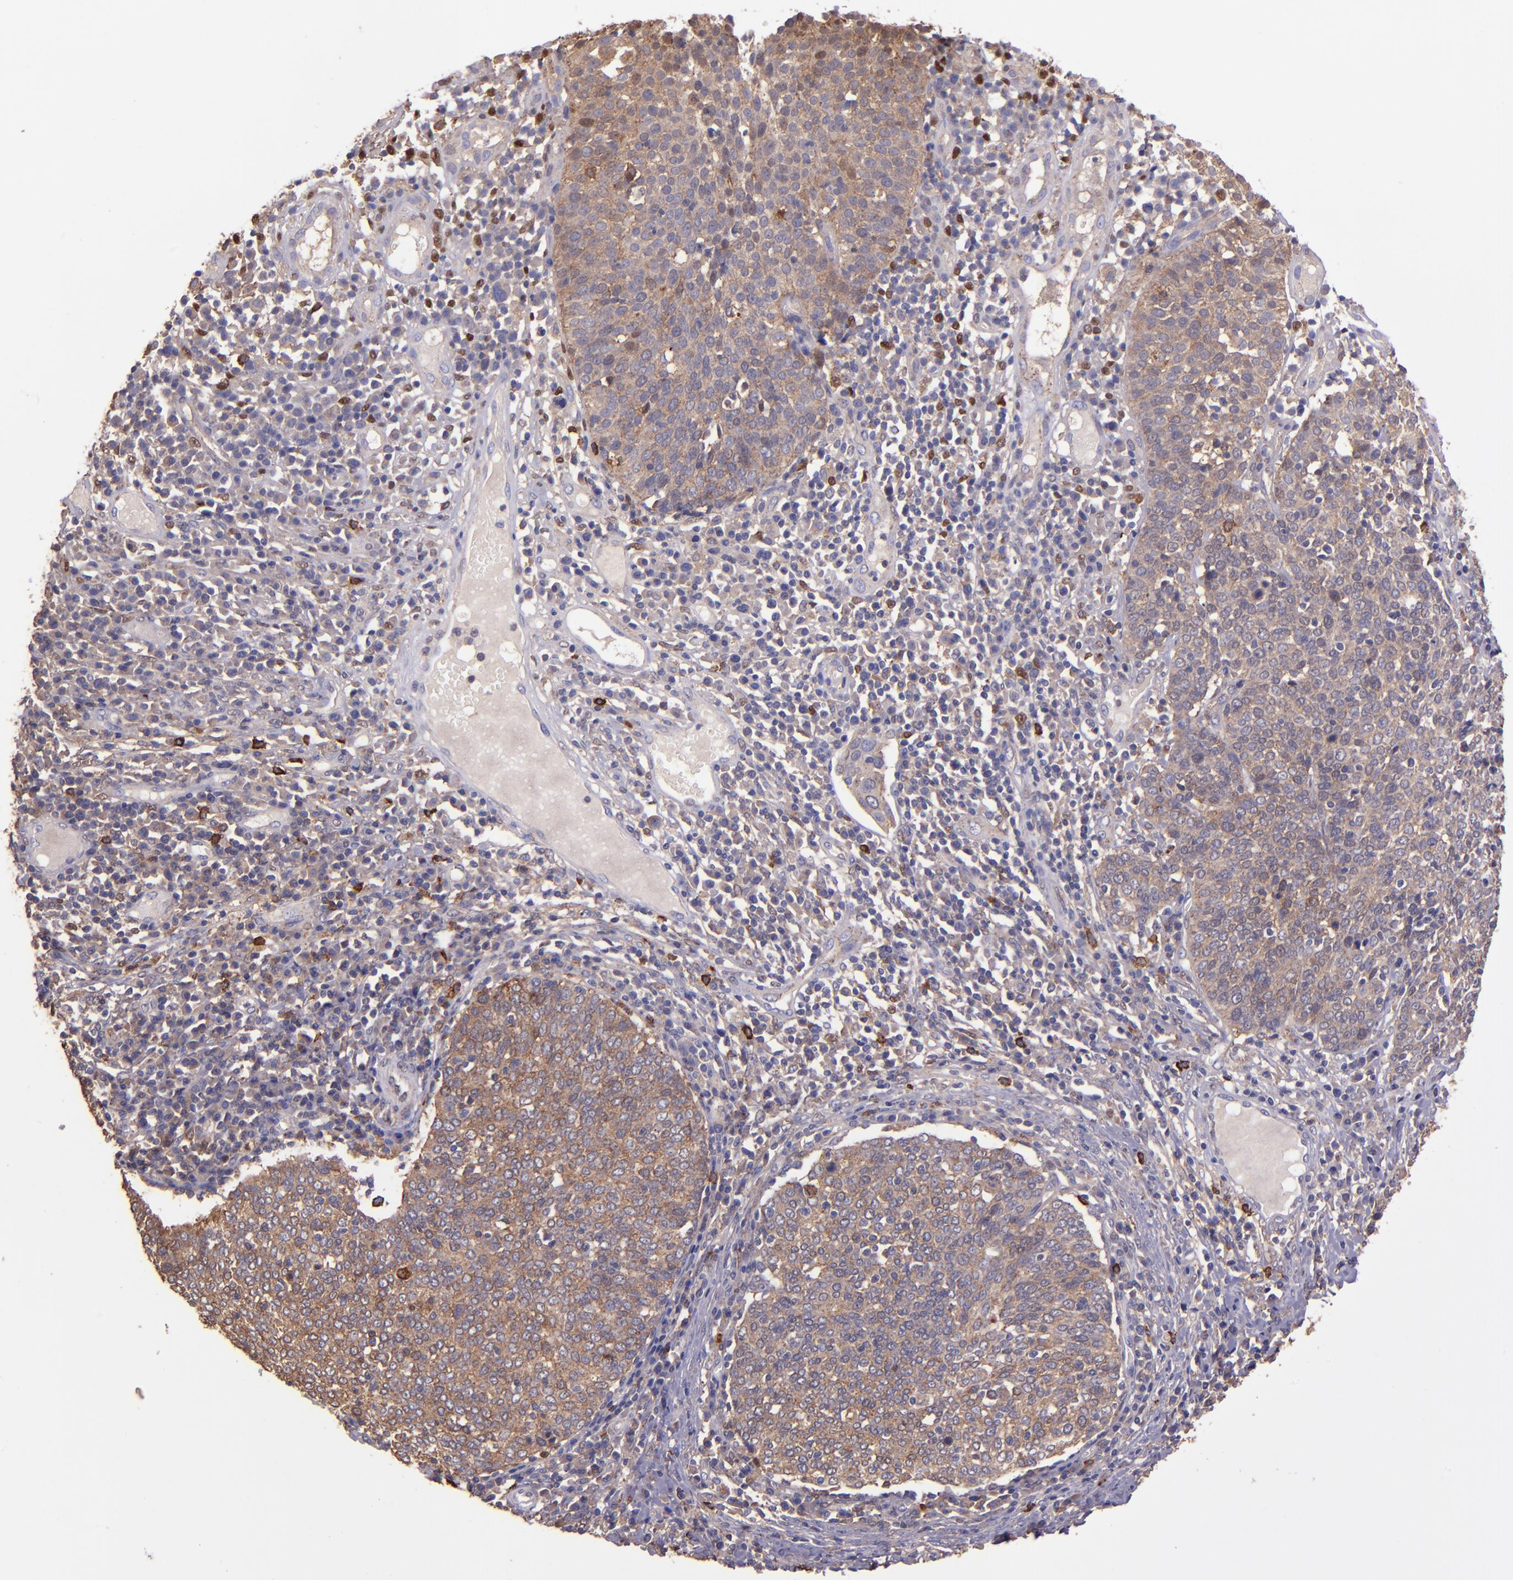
{"staining": {"intensity": "moderate", "quantity": ">75%", "location": "cytoplasmic/membranous"}, "tissue": "cervical cancer", "cell_type": "Tumor cells", "image_type": "cancer", "snomed": [{"axis": "morphology", "description": "Squamous cell carcinoma, NOS"}, {"axis": "topography", "description": "Cervix"}], "caption": "This is an image of IHC staining of cervical cancer (squamous cell carcinoma), which shows moderate positivity in the cytoplasmic/membranous of tumor cells.", "gene": "WASHC1", "patient": {"sex": "female", "age": 40}}